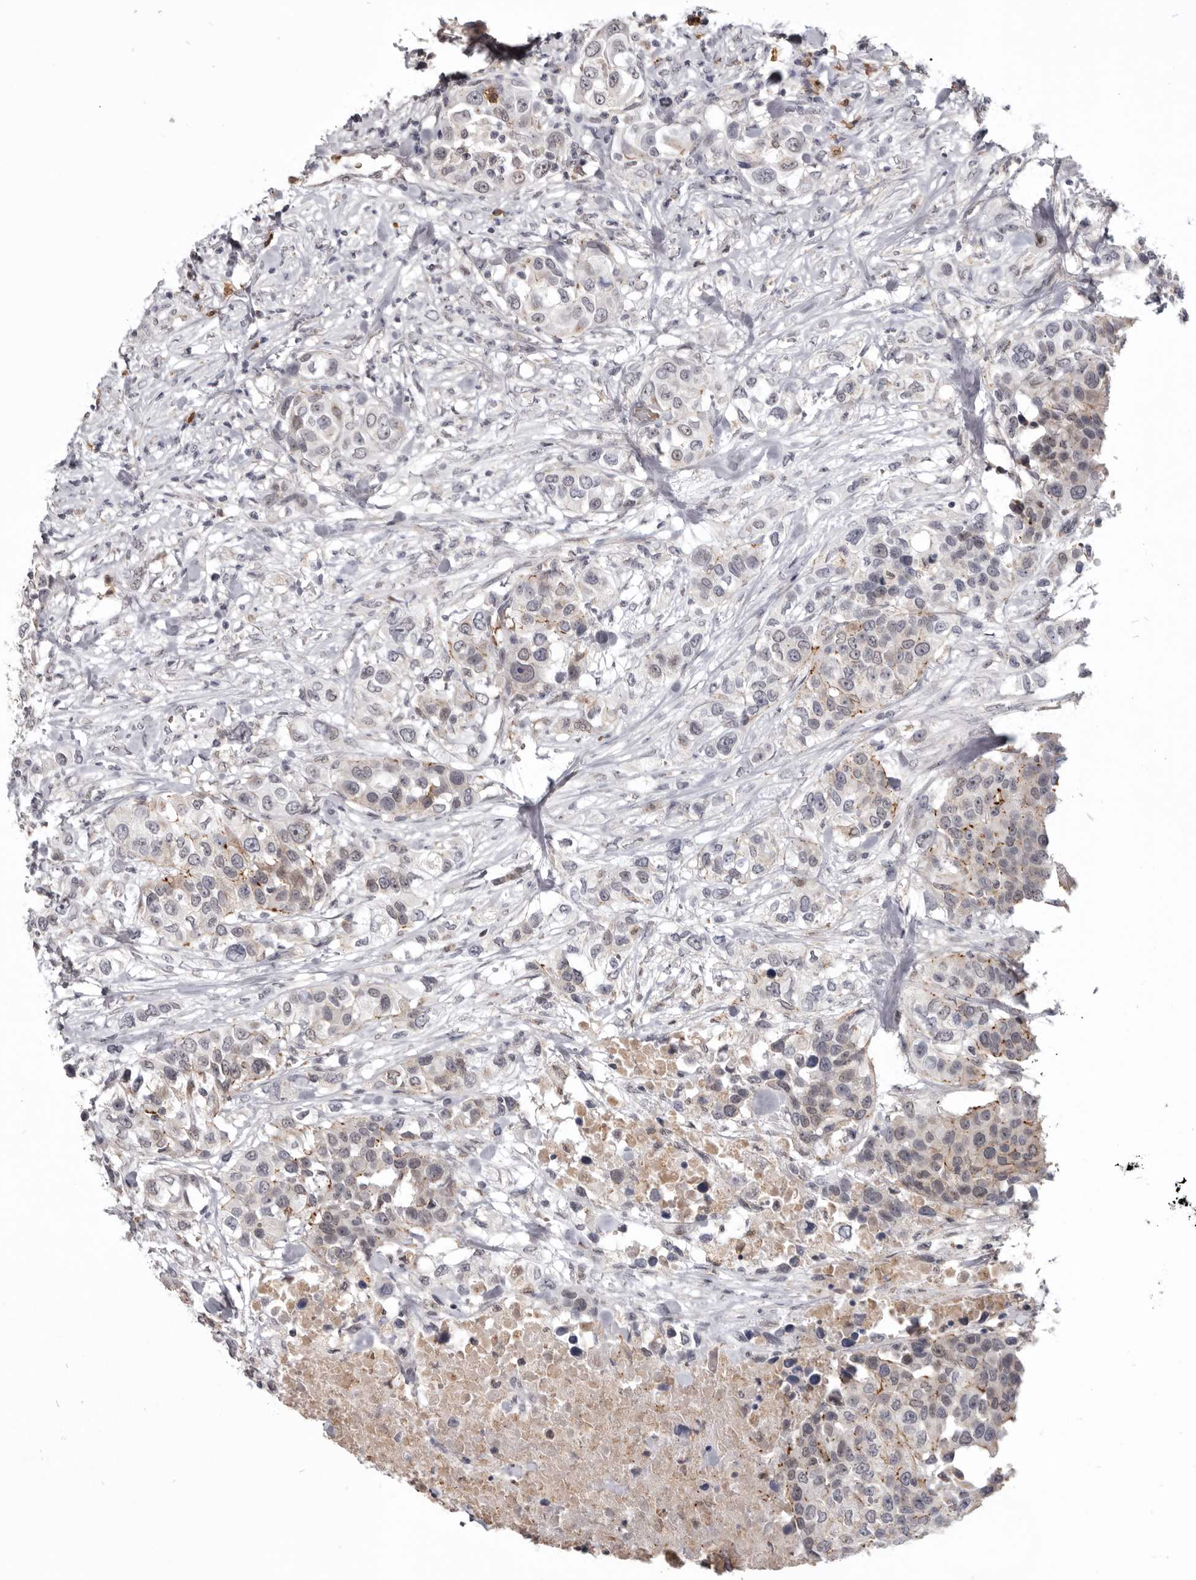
{"staining": {"intensity": "moderate", "quantity": "25%-75%", "location": "cytoplasmic/membranous"}, "tissue": "urothelial cancer", "cell_type": "Tumor cells", "image_type": "cancer", "snomed": [{"axis": "morphology", "description": "Urothelial carcinoma, High grade"}, {"axis": "topography", "description": "Urinary bladder"}], "caption": "This is a photomicrograph of immunohistochemistry (IHC) staining of urothelial carcinoma (high-grade), which shows moderate staining in the cytoplasmic/membranous of tumor cells.", "gene": "CGN", "patient": {"sex": "female", "age": 80}}